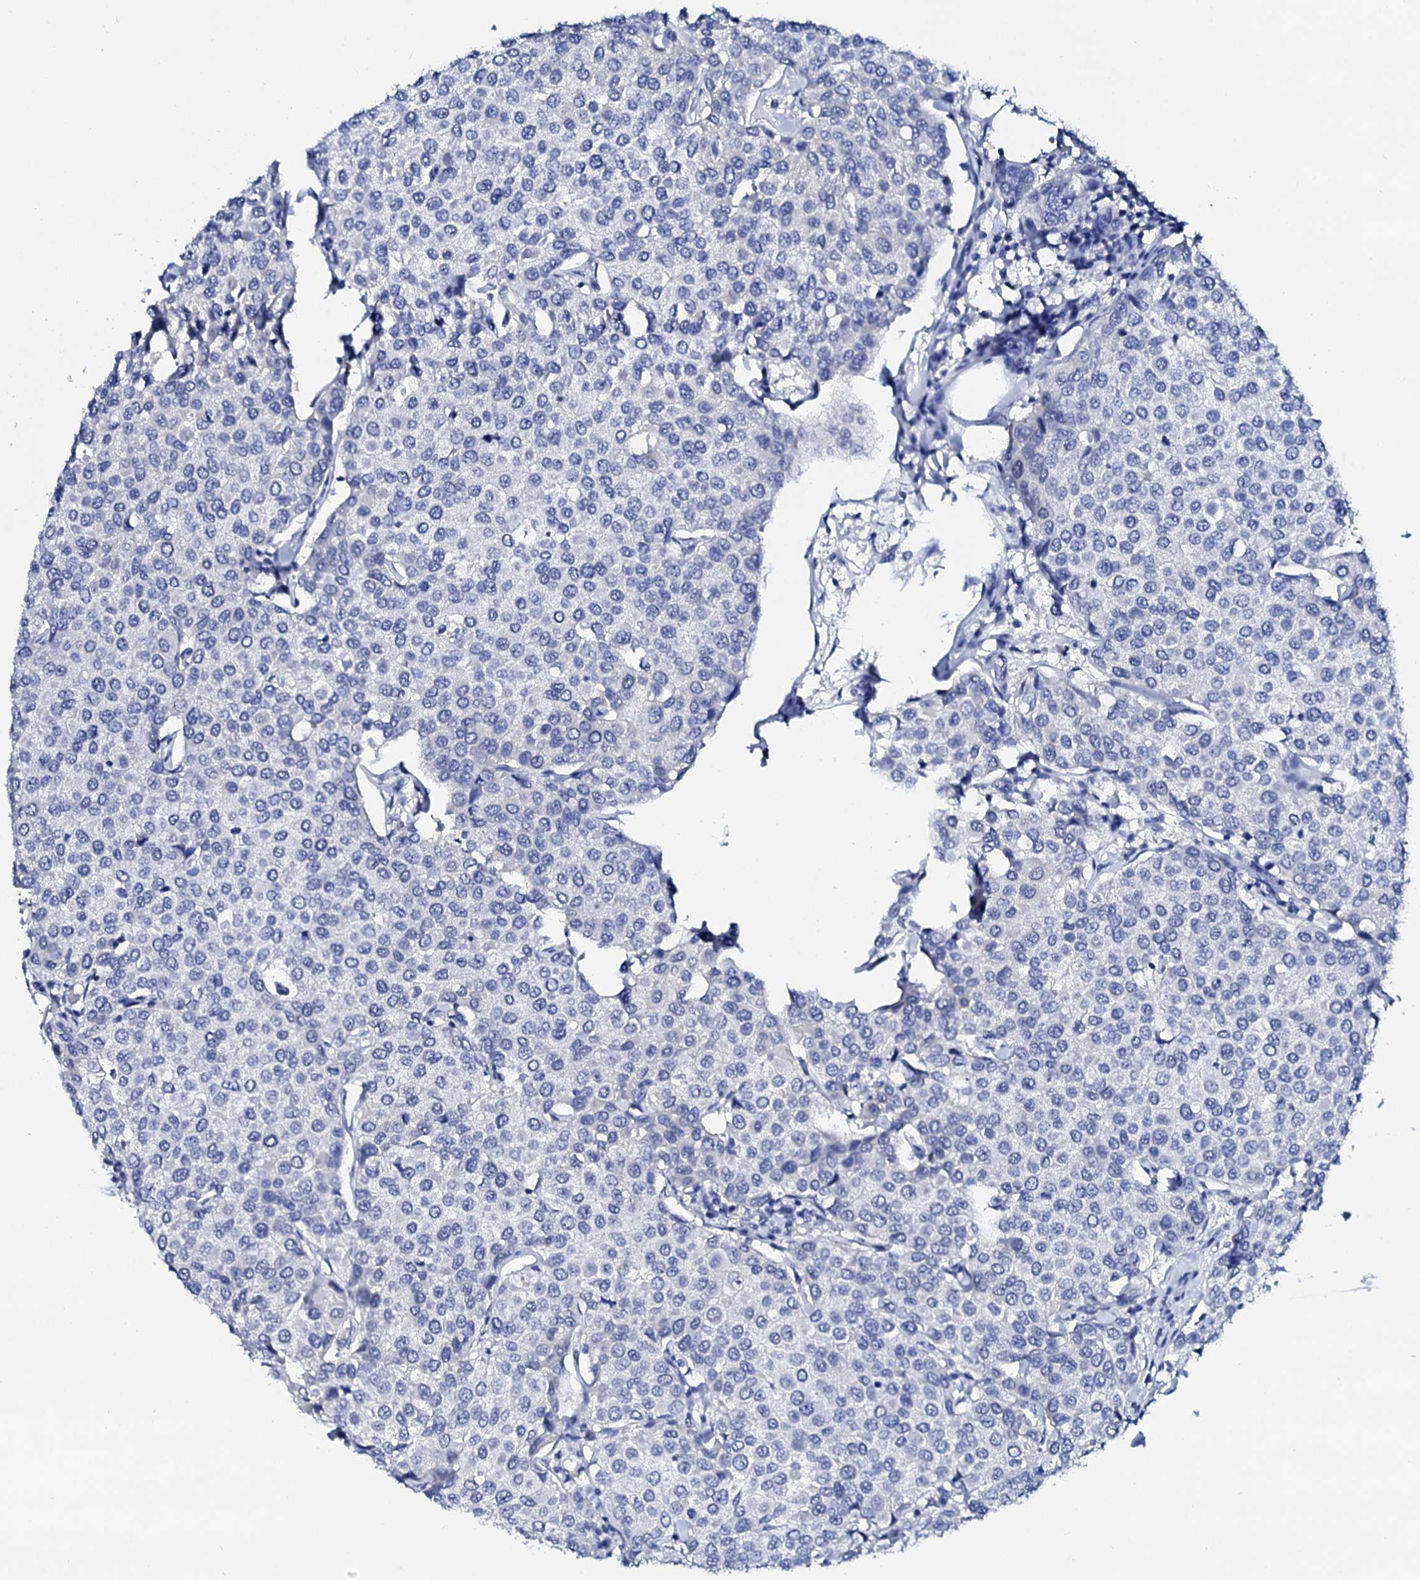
{"staining": {"intensity": "negative", "quantity": "none", "location": "none"}, "tissue": "breast cancer", "cell_type": "Tumor cells", "image_type": "cancer", "snomed": [{"axis": "morphology", "description": "Duct carcinoma"}, {"axis": "topography", "description": "Breast"}], "caption": "This is a image of immunohistochemistry (IHC) staining of breast cancer, which shows no staining in tumor cells.", "gene": "SPATA19", "patient": {"sex": "female", "age": 55}}